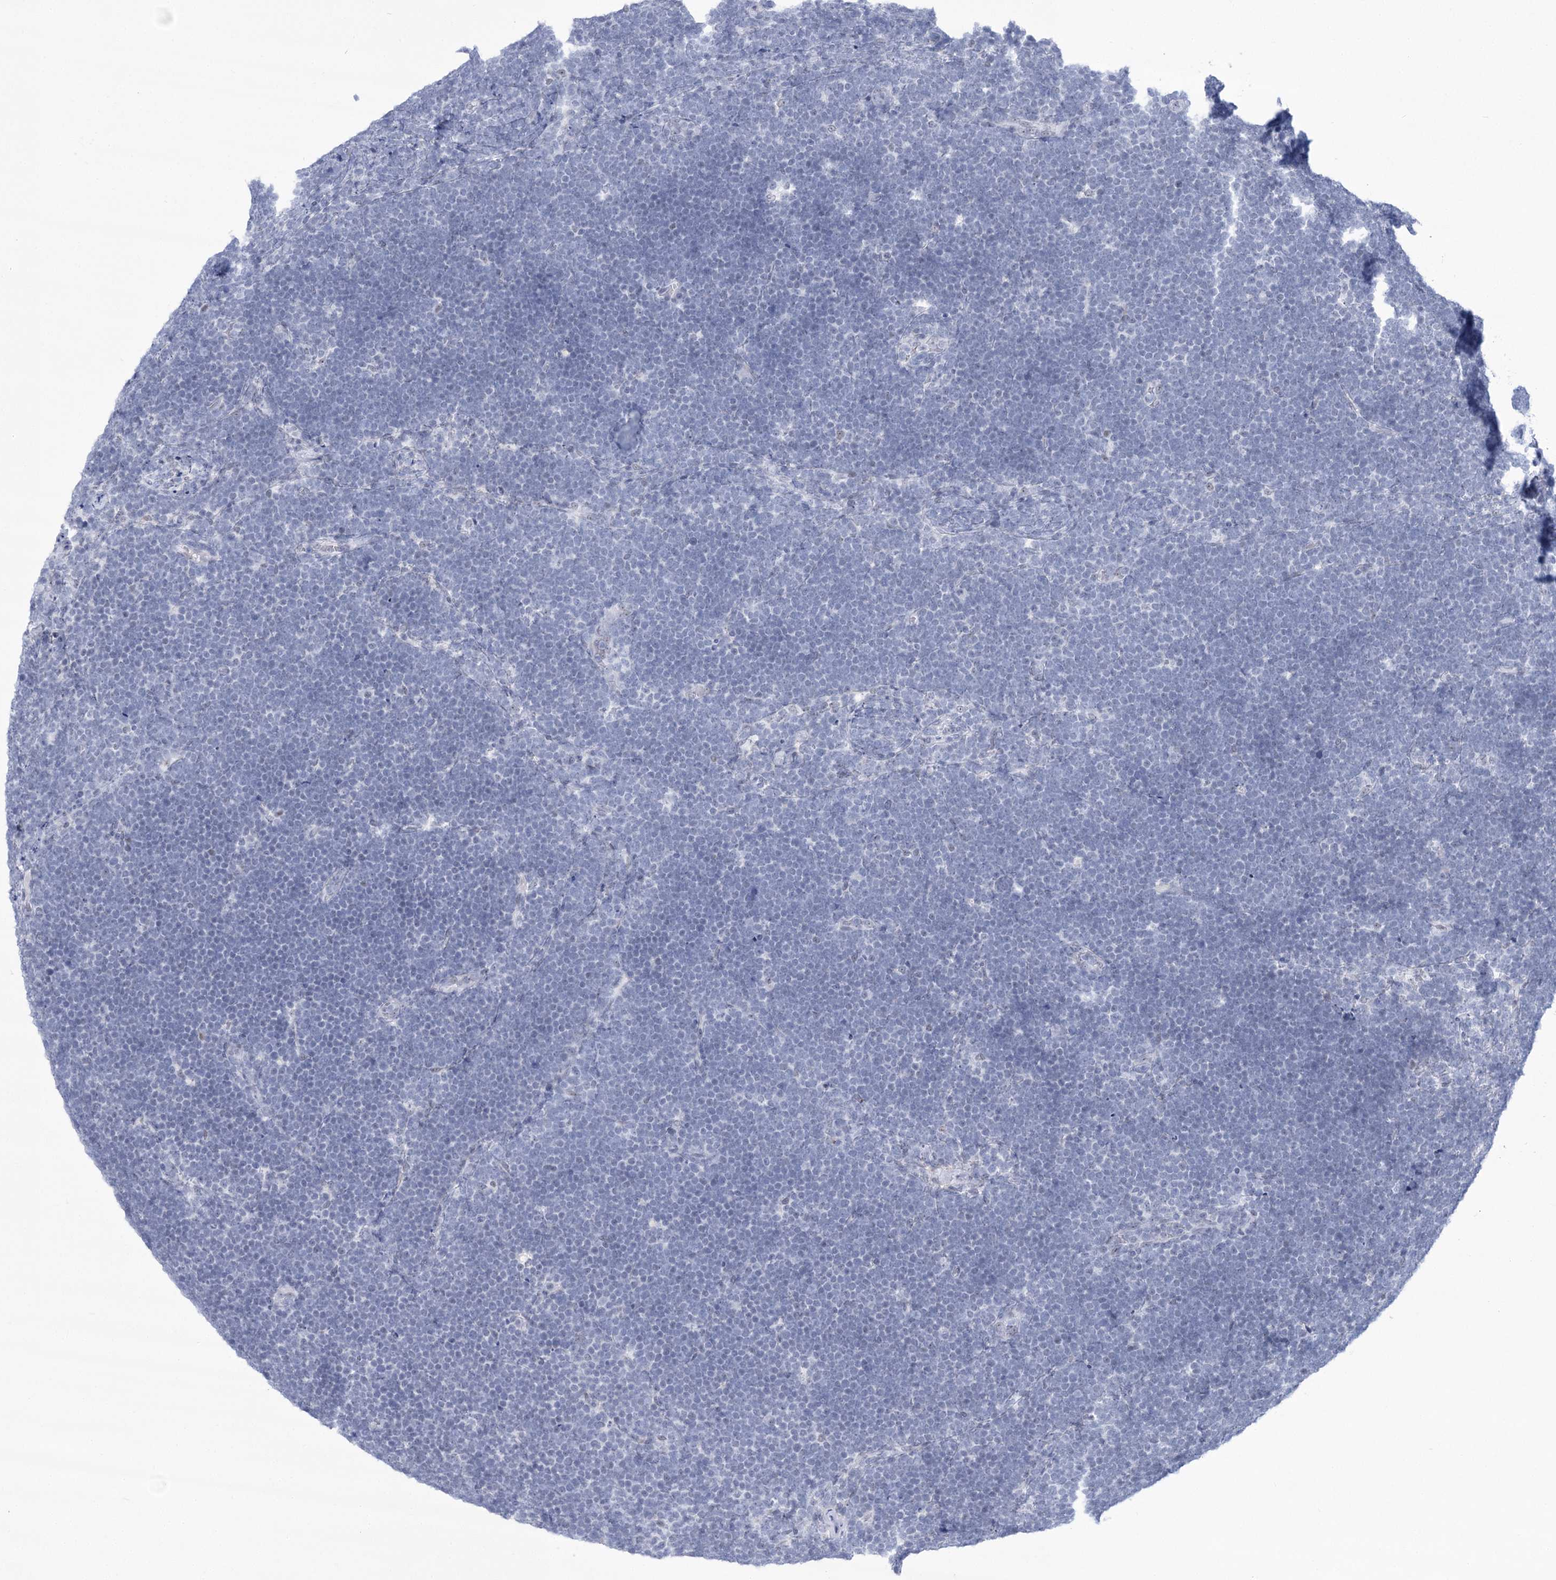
{"staining": {"intensity": "negative", "quantity": "none", "location": "none"}, "tissue": "lymphoma", "cell_type": "Tumor cells", "image_type": "cancer", "snomed": [{"axis": "morphology", "description": "Malignant lymphoma, non-Hodgkin's type, High grade"}, {"axis": "topography", "description": "Lymph node"}], "caption": "Protein analysis of lymphoma displays no significant staining in tumor cells. Brightfield microscopy of IHC stained with DAB (3,3'-diaminobenzidine) (brown) and hematoxylin (blue), captured at high magnification.", "gene": "HORMAD1", "patient": {"sex": "male", "age": 13}}